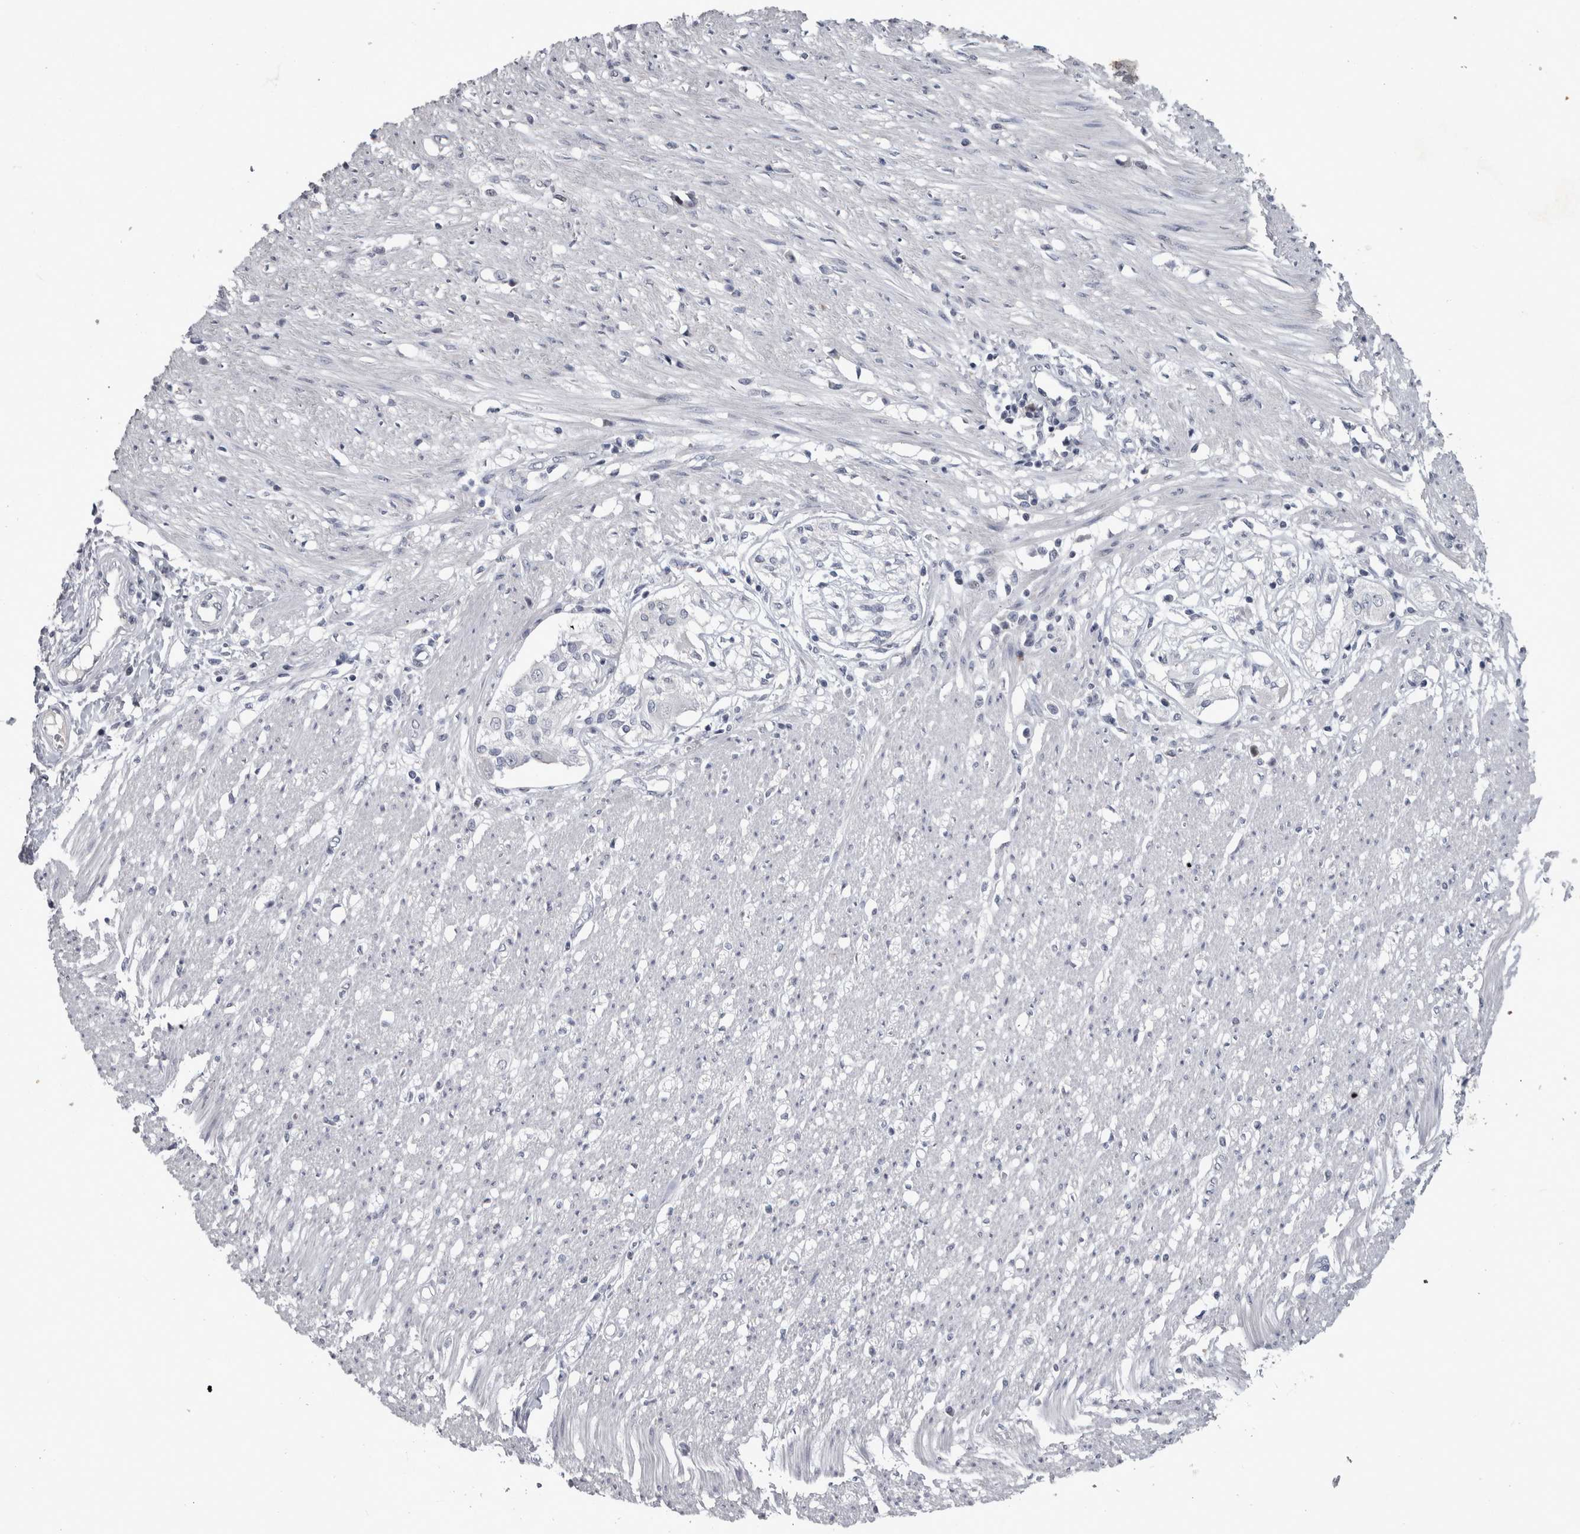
{"staining": {"intensity": "negative", "quantity": "none", "location": "none"}, "tissue": "adipose tissue", "cell_type": "Adipocytes", "image_type": "normal", "snomed": [{"axis": "morphology", "description": "Normal tissue, NOS"}, {"axis": "morphology", "description": "Adenocarcinoma, NOS"}, {"axis": "topography", "description": "Colon"}, {"axis": "topography", "description": "Peripheral nerve tissue"}], "caption": "Protein analysis of normal adipose tissue displays no significant positivity in adipocytes. The staining is performed using DAB brown chromogen with nuclei counter-stained in using hematoxylin.", "gene": "PDX1", "patient": {"sex": "male", "age": 14}}